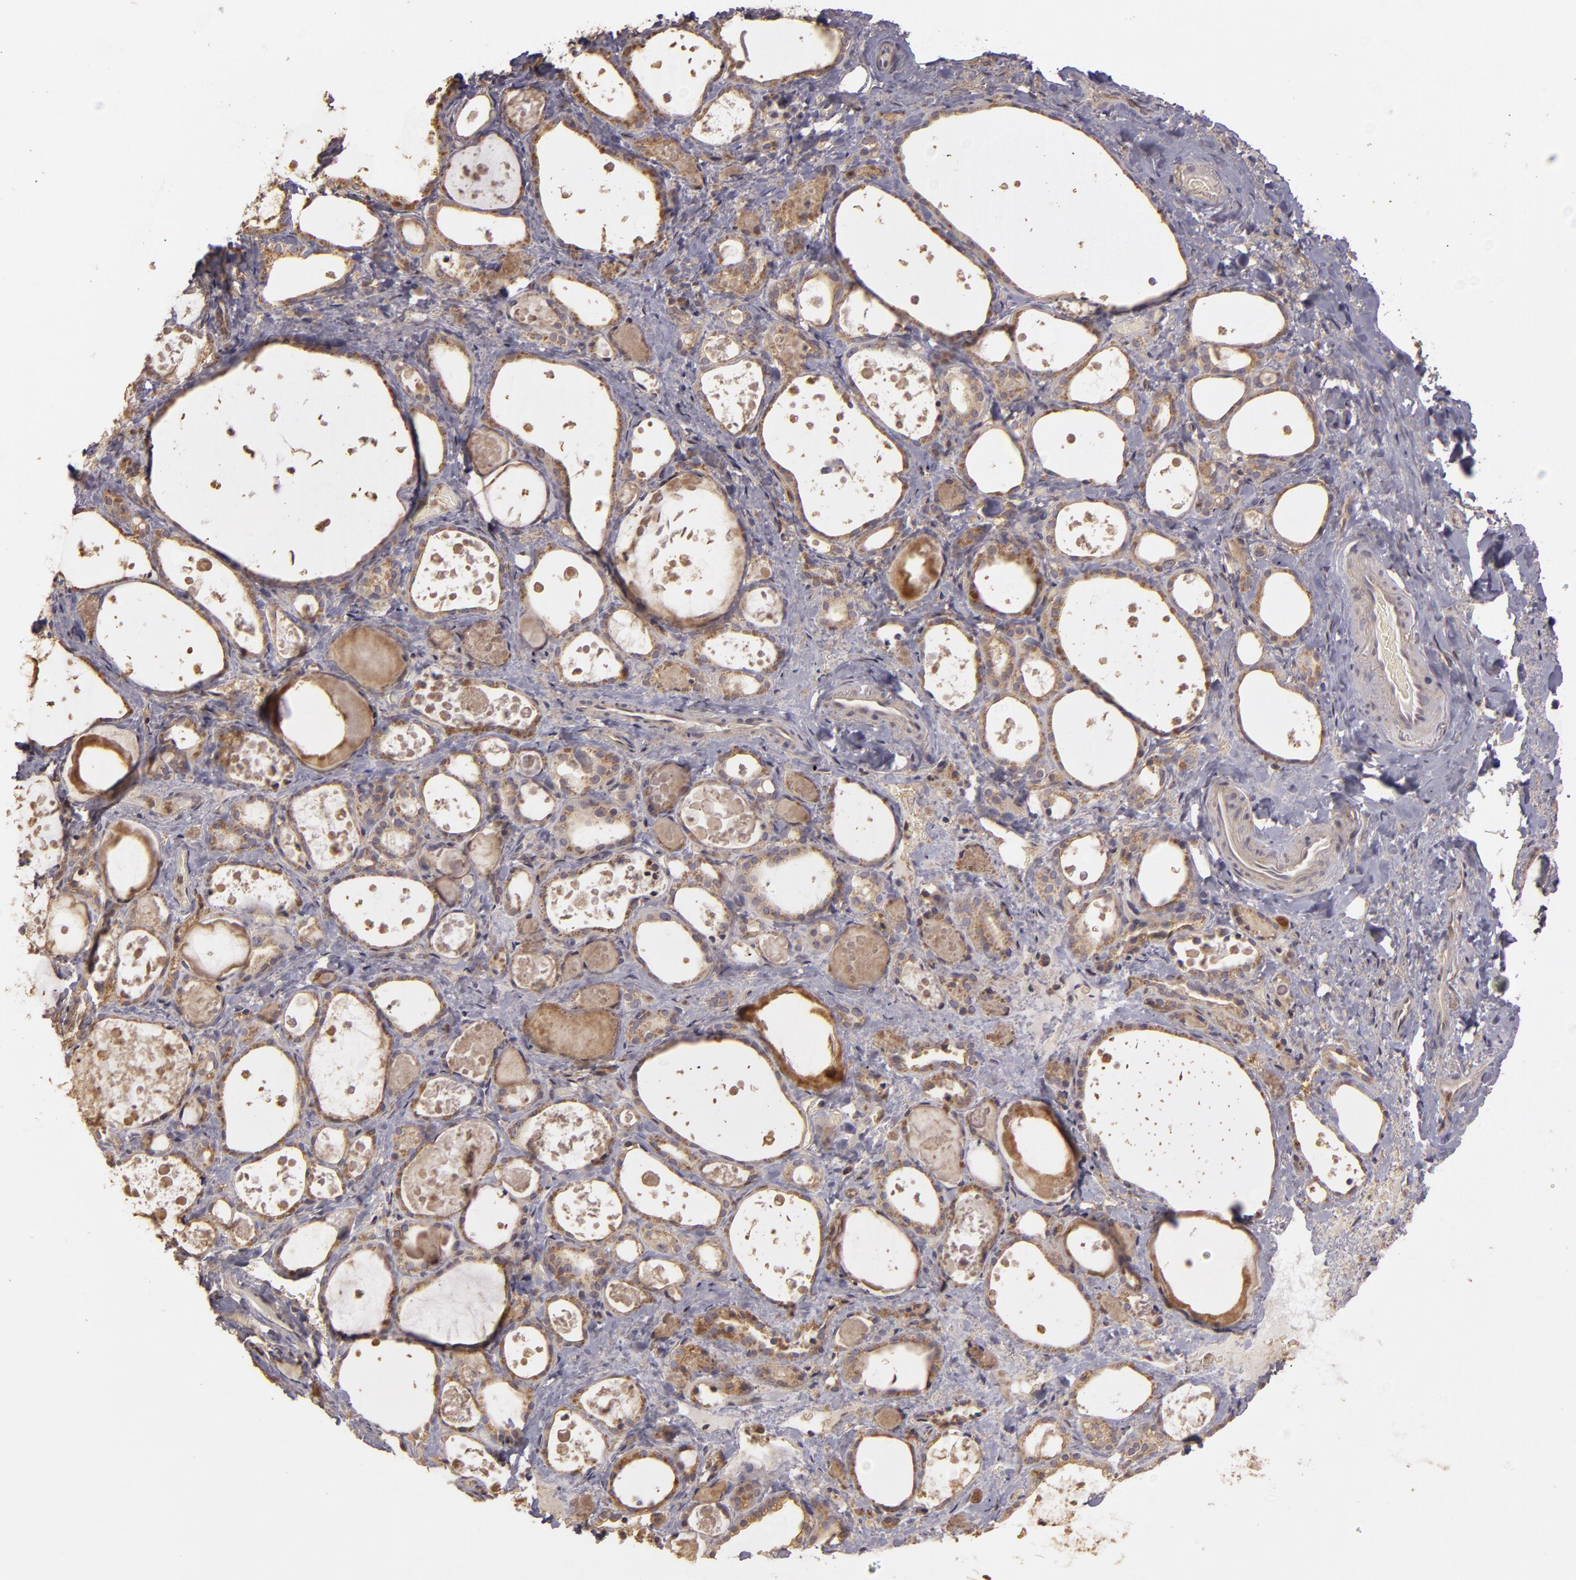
{"staining": {"intensity": "moderate", "quantity": ">75%", "location": "cytoplasmic/membranous"}, "tissue": "thyroid gland", "cell_type": "Glandular cells", "image_type": "normal", "snomed": [{"axis": "morphology", "description": "Normal tissue, NOS"}, {"axis": "topography", "description": "Thyroid gland"}], "caption": "There is medium levels of moderate cytoplasmic/membranous positivity in glandular cells of unremarkable thyroid gland, as demonstrated by immunohistochemical staining (brown color).", "gene": "HRAS", "patient": {"sex": "female", "age": 75}}